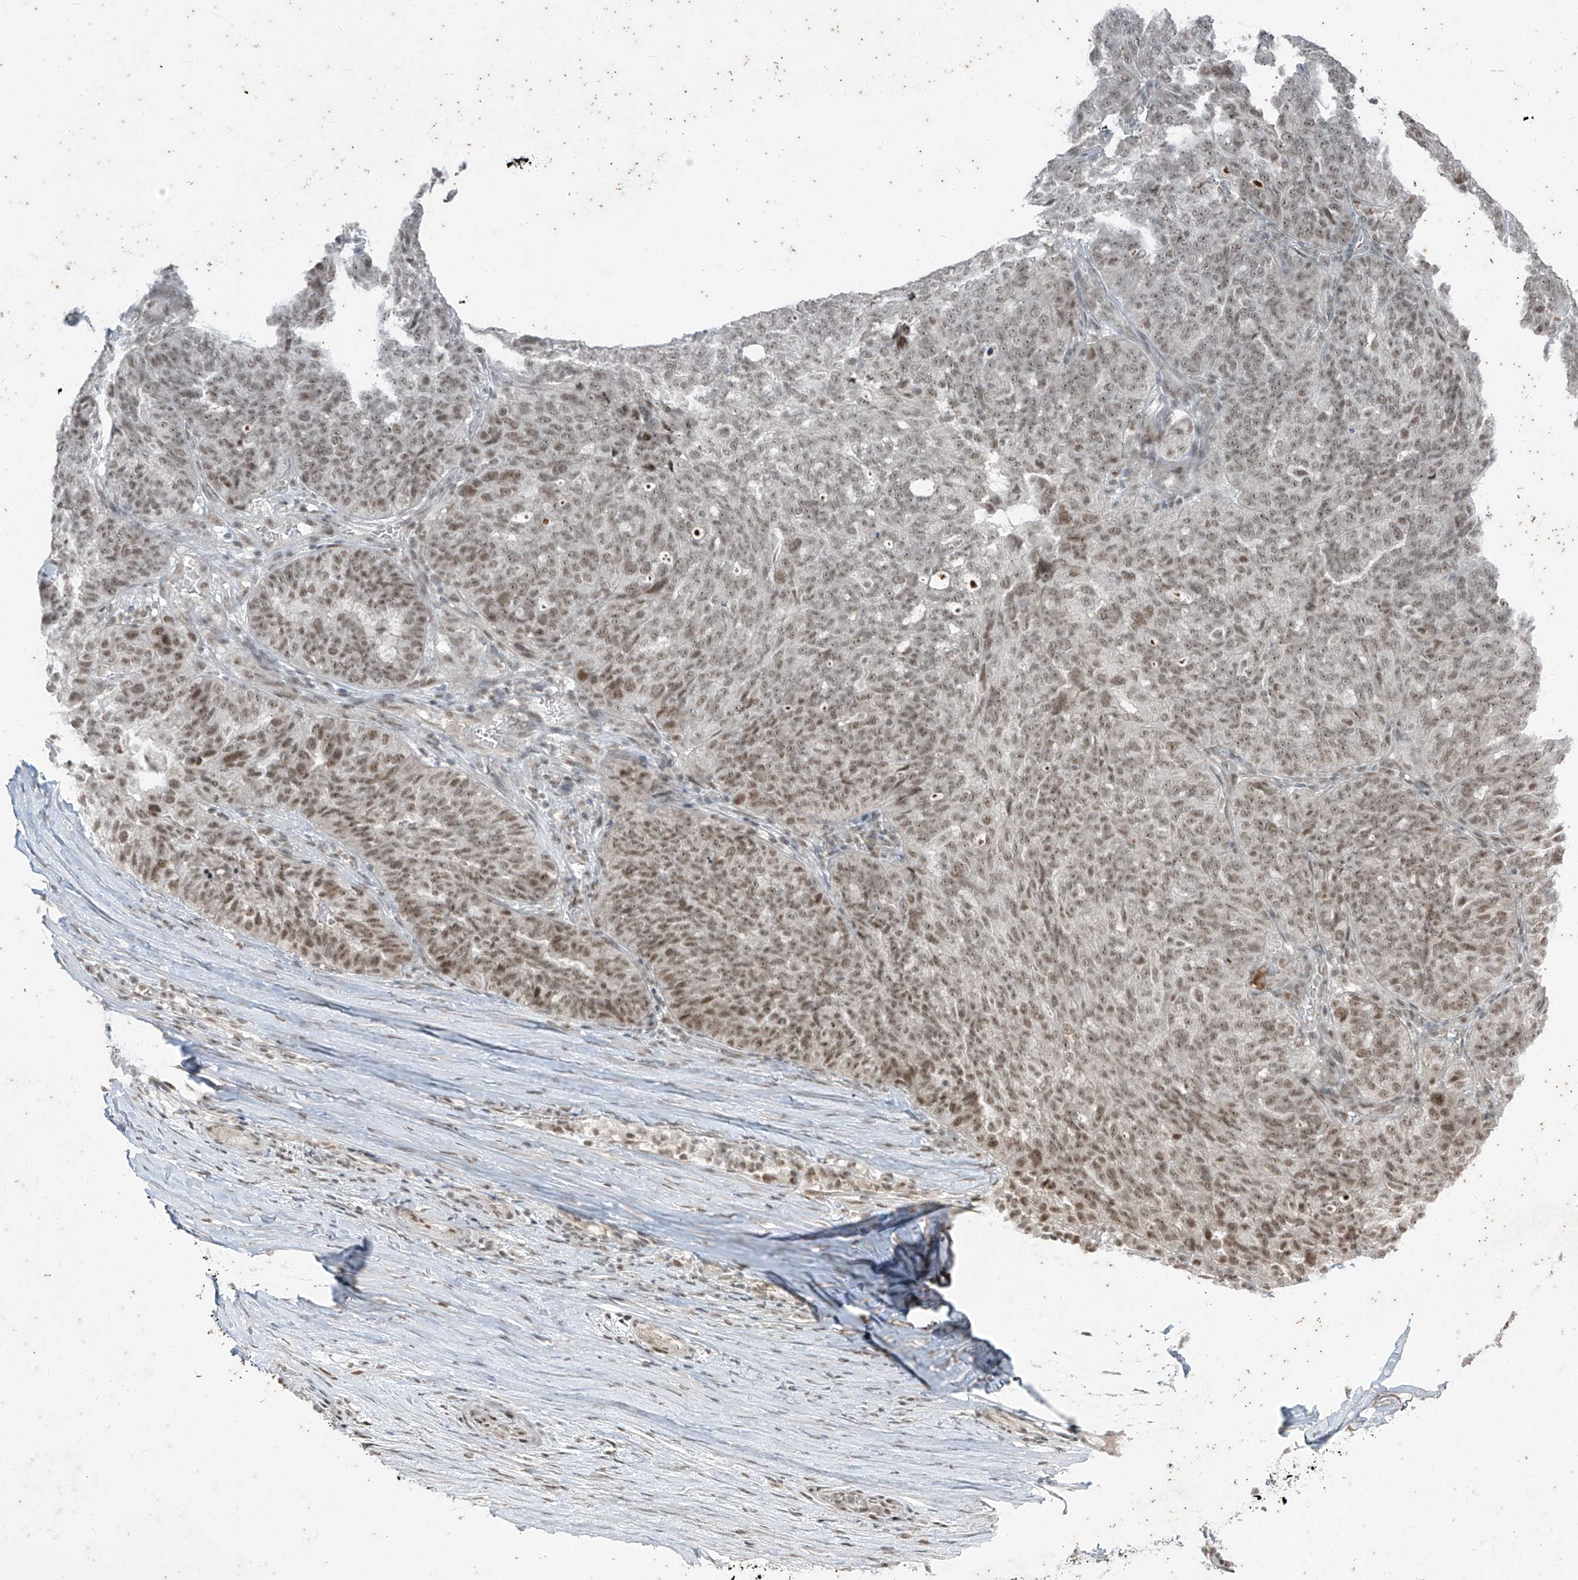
{"staining": {"intensity": "moderate", "quantity": ">75%", "location": "nuclear"}, "tissue": "ovarian cancer", "cell_type": "Tumor cells", "image_type": "cancer", "snomed": [{"axis": "morphology", "description": "Cystadenocarcinoma, serous, NOS"}, {"axis": "topography", "description": "Ovary"}], "caption": "A high-resolution histopathology image shows immunohistochemistry staining of serous cystadenocarcinoma (ovarian), which reveals moderate nuclear positivity in about >75% of tumor cells. (DAB (3,3'-diaminobenzidine) IHC with brightfield microscopy, high magnification).", "gene": "ZNF354B", "patient": {"sex": "female", "age": 59}}